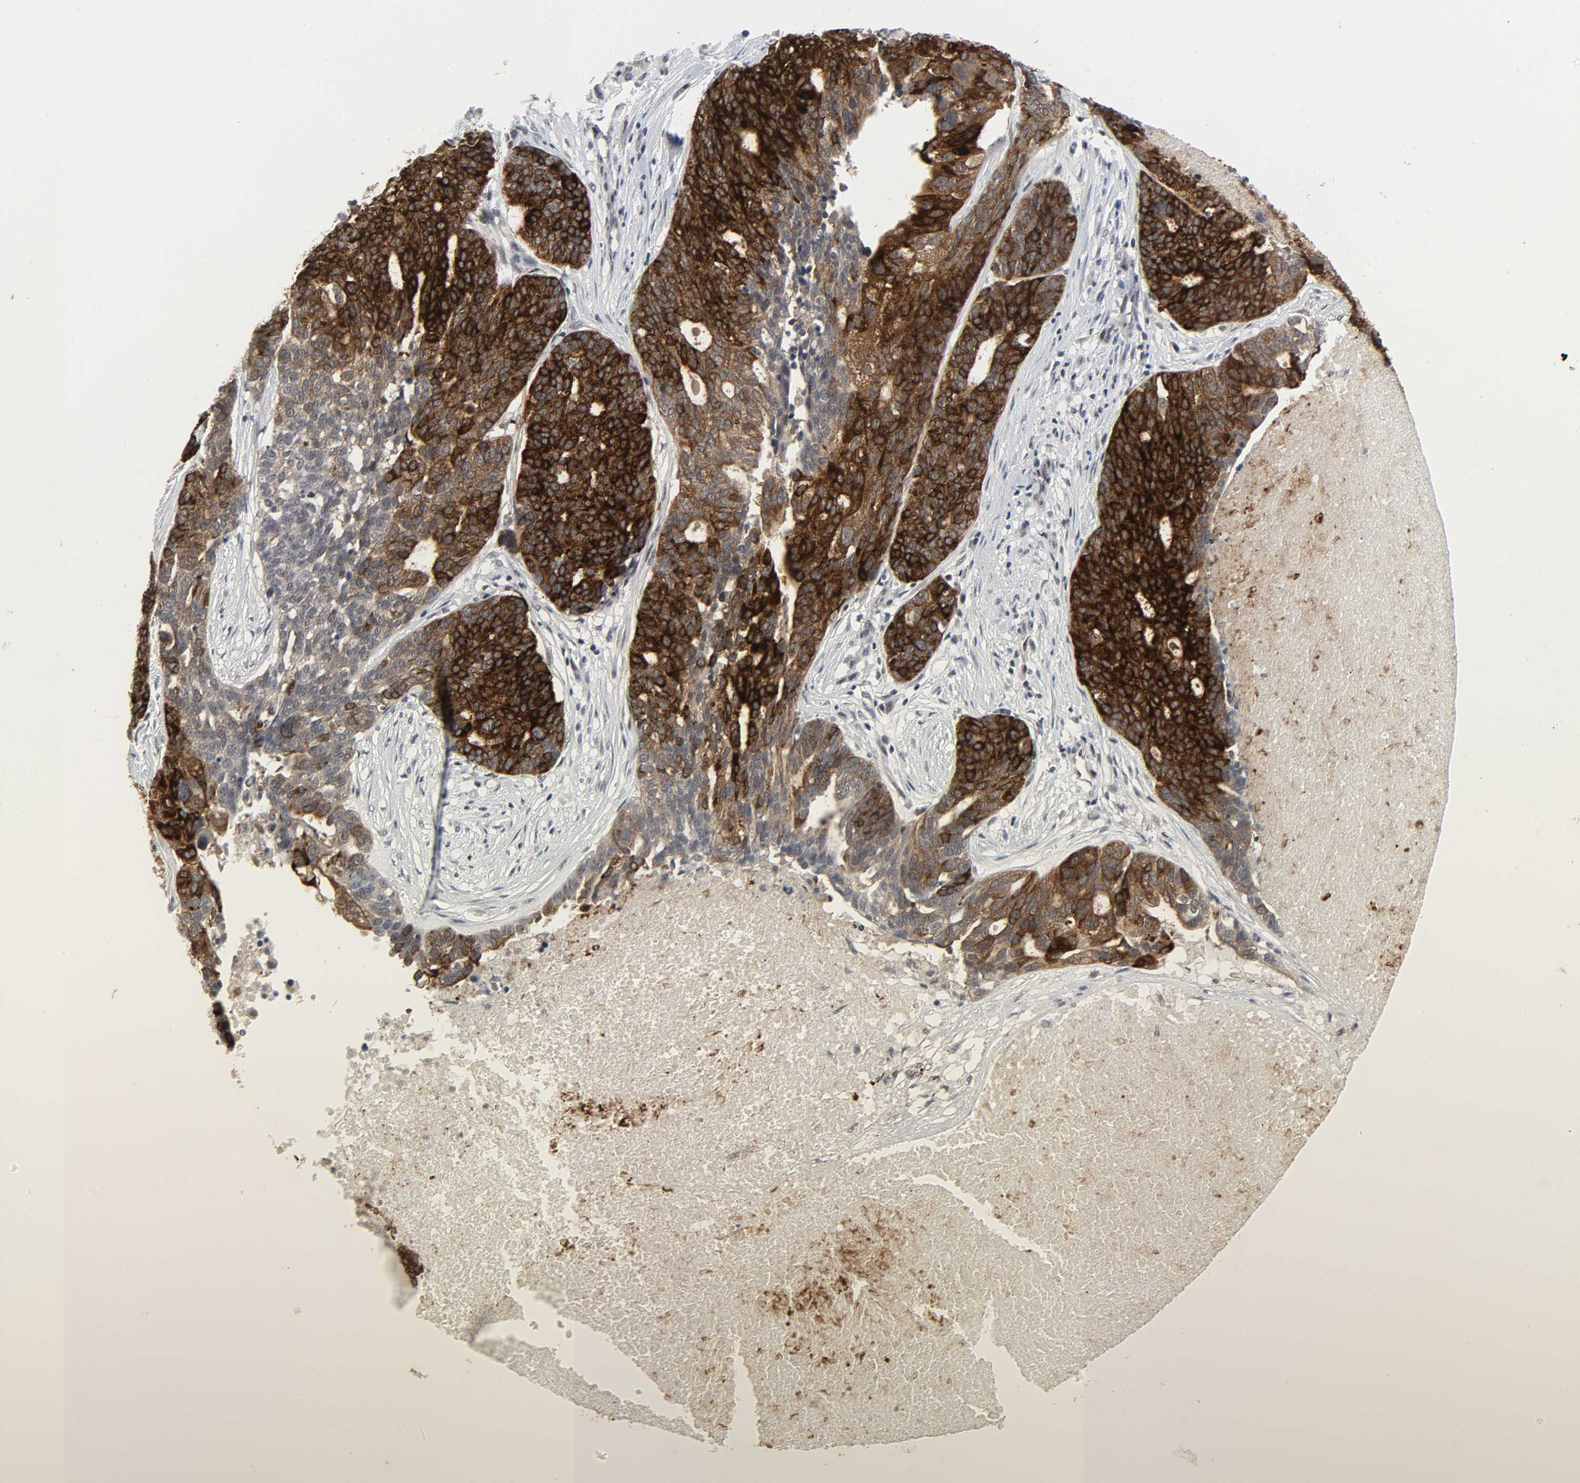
{"staining": {"intensity": "strong", "quantity": ">75%", "location": "cytoplasmic/membranous"}, "tissue": "ovarian cancer", "cell_type": "Tumor cells", "image_type": "cancer", "snomed": [{"axis": "morphology", "description": "Cystadenocarcinoma, serous, NOS"}, {"axis": "topography", "description": "Ovary"}], "caption": "Protein expression by immunohistochemistry (IHC) demonstrates strong cytoplasmic/membranous staining in about >75% of tumor cells in serous cystadenocarcinoma (ovarian). The protein is shown in brown color, while the nuclei are stained blue.", "gene": "MUC1", "patient": {"sex": "female", "age": 59}}